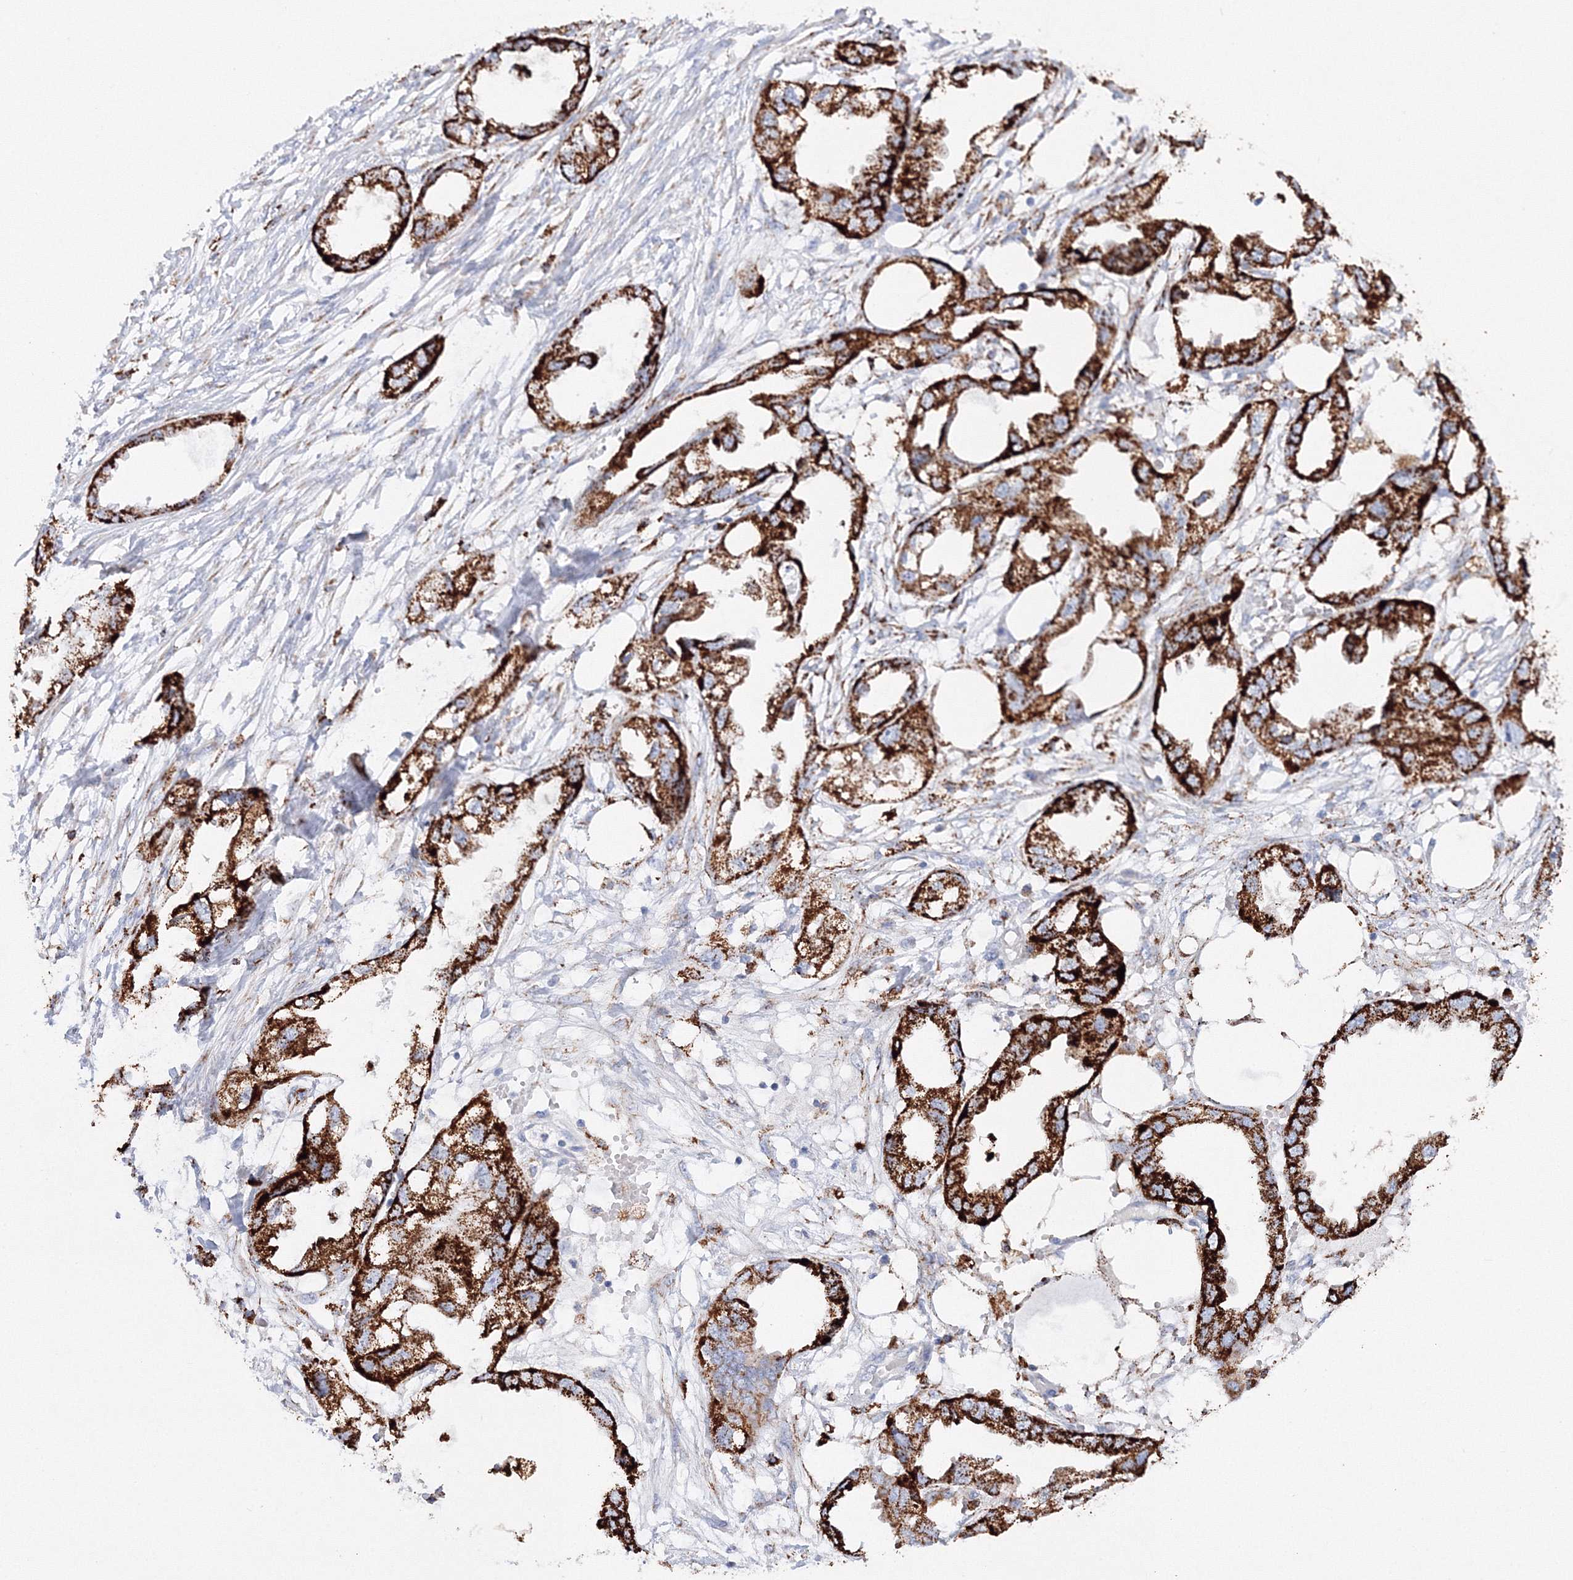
{"staining": {"intensity": "strong", "quantity": ">75%", "location": "cytoplasmic/membranous"}, "tissue": "endometrial cancer", "cell_type": "Tumor cells", "image_type": "cancer", "snomed": [{"axis": "morphology", "description": "Adenocarcinoma, NOS"}, {"axis": "morphology", "description": "Adenocarcinoma, metastatic, NOS"}, {"axis": "topography", "description": "Adipose tissue"}, {"axis": "topography", "description": "Endometrium"}], "caption": "Protein staining of adenocarcinoma (endometrial) tissue displays strong cytoplasmic/membranous expression in approximately >75% of tumor cells.", "gene": "MERTK", "patient": {"sex": "female", "age": 67}}